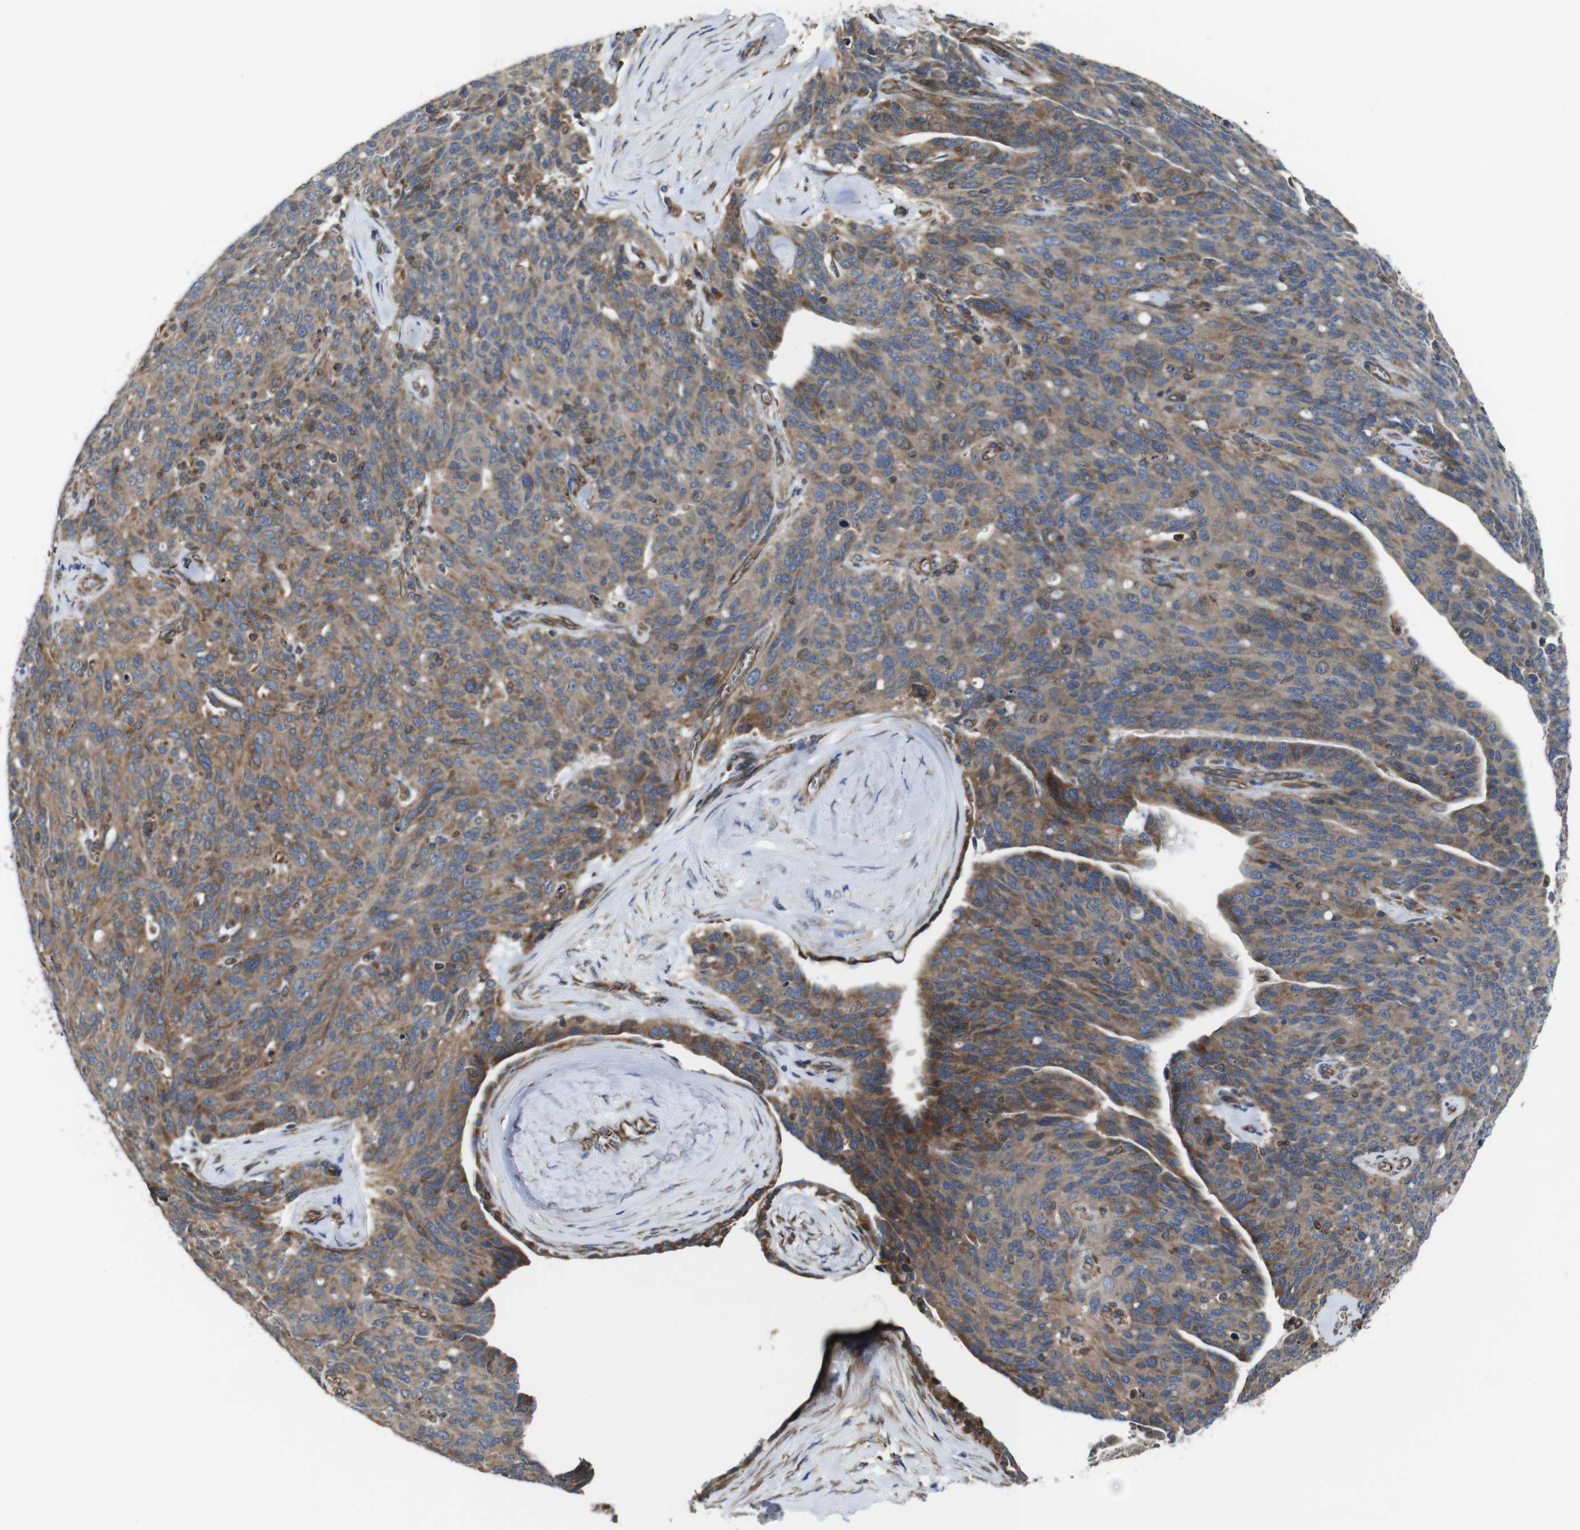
{"staining": {"intensity": "moderate", "quantity": ">75%", "location": "cytoplasmic/membranous"}, "tissue": "ovarian cancer", "cell_type": "Tumor cells", "image_type": "cancer", "snomed": [{"axis": "morphology", "description": "Carcinoma, endometroid"}, {"axis": "topography", "description": "Ovary"}], "caption": "Immunohistochemistry (IHC) (DAB) staining of human ovarian cancer (endometroid carcinoma) shows moderate cytoplasmic/membranous protein staining in approximately >75% of tumor cells.", "gene": "POMK", "patient": {"sex": "female", "age": 60}}